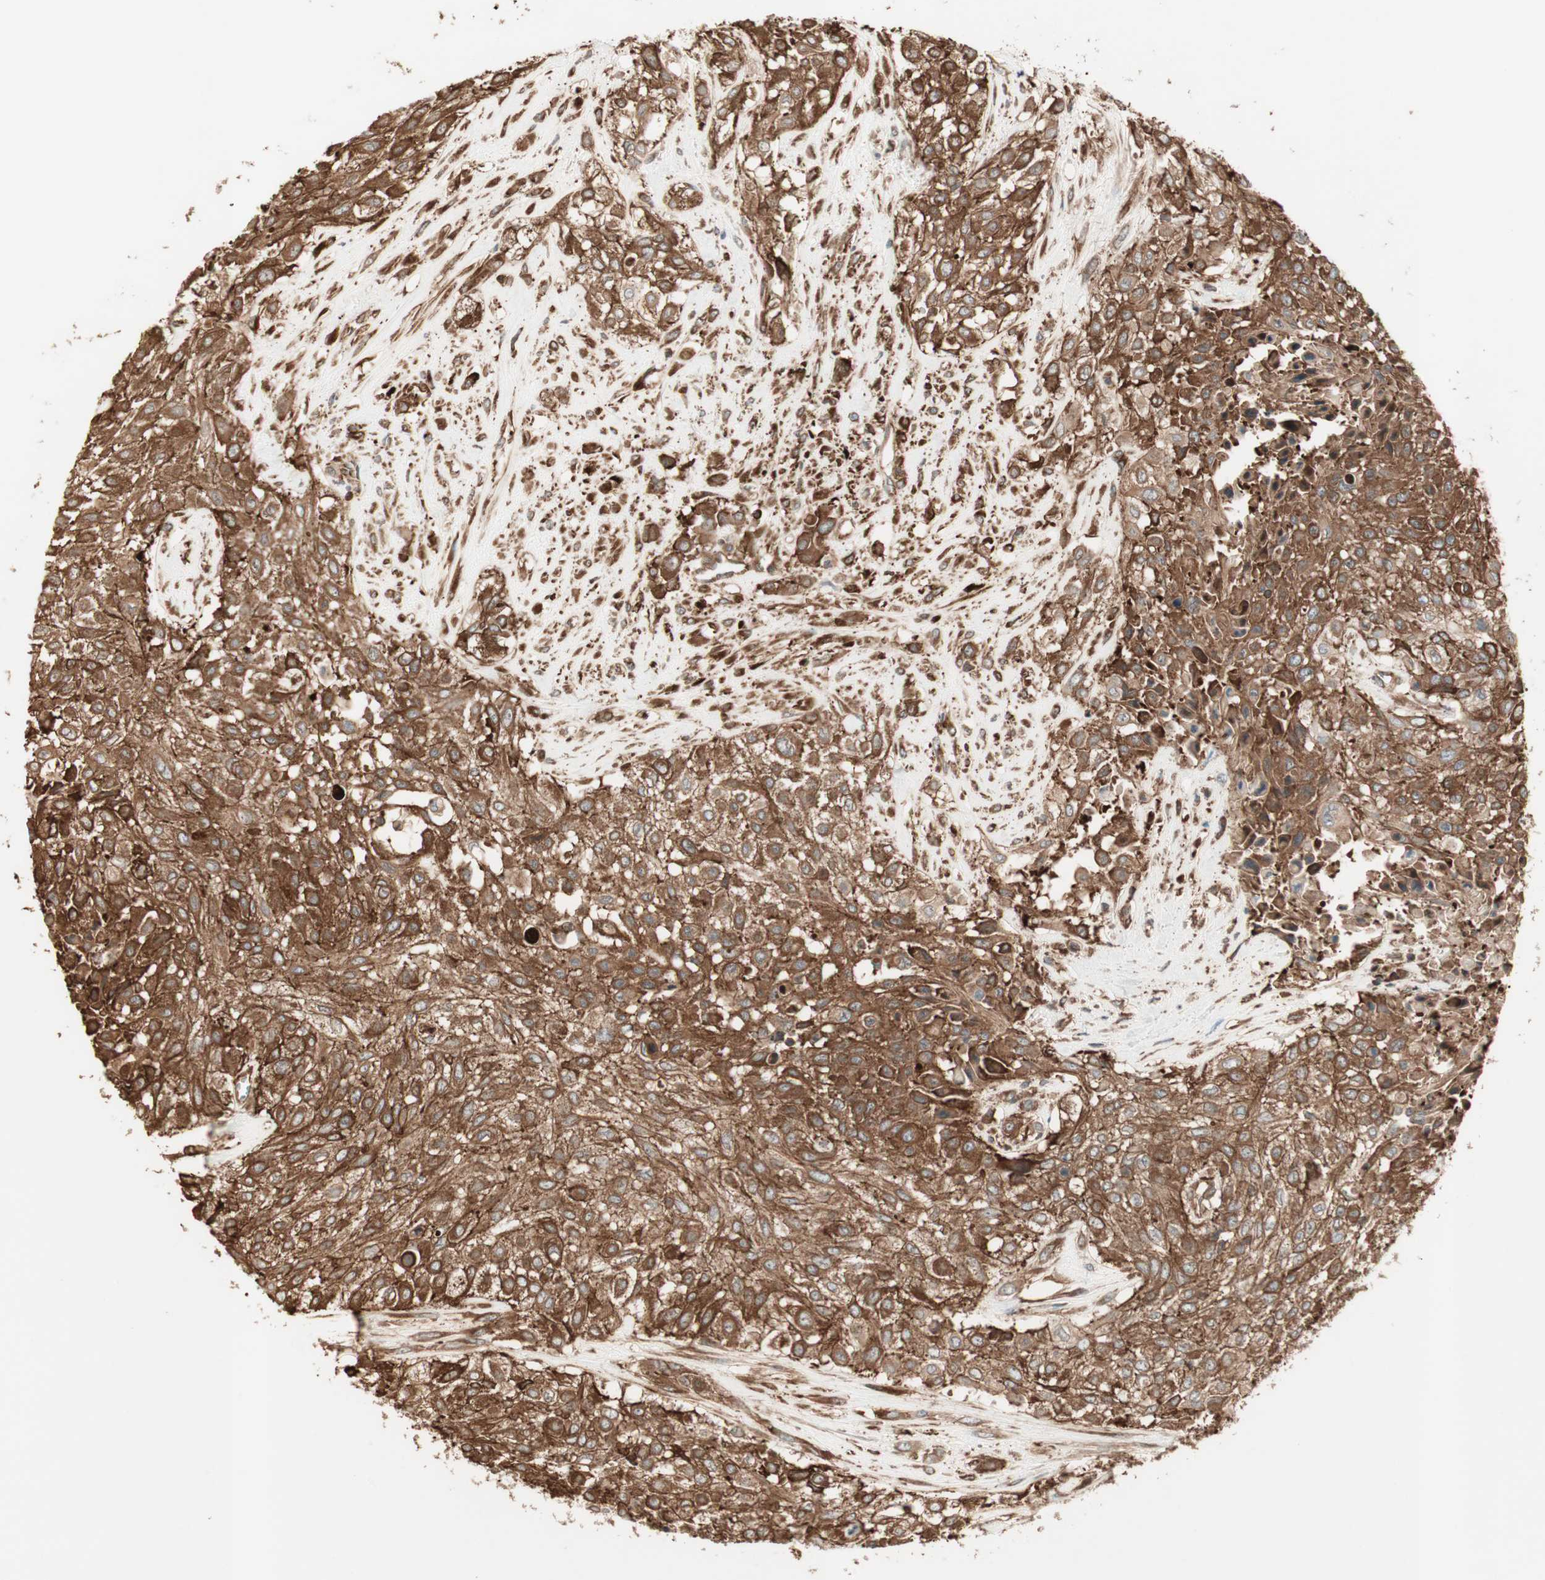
{"staining": {"intensity": "strong", "quantity": ">75%", "location": "cytoplasmic/membranous"}, "tissue": "urothelial cancer", "cell_type": "Tumor cells", "image_type": "cancer", "snomed": [{"axis": "morphology", "description": "Urothelial carcinoma, High grade"}, {"axis": "topography", "description": "Urinary bladder"}], "caption": "Immunohistochemistry histopathology image of neoplastic tissue: human urothelial cancer stained using immunohistochemistry (IHC) exhibits high levels of strong protein expression localized specifically in the cytoplasmic/membranous of tumor cells, appearing as a cytoplasmic/membranous brown color.", "gene": "TCP11L1", "patient": {"sex": "male", "age": 57}}